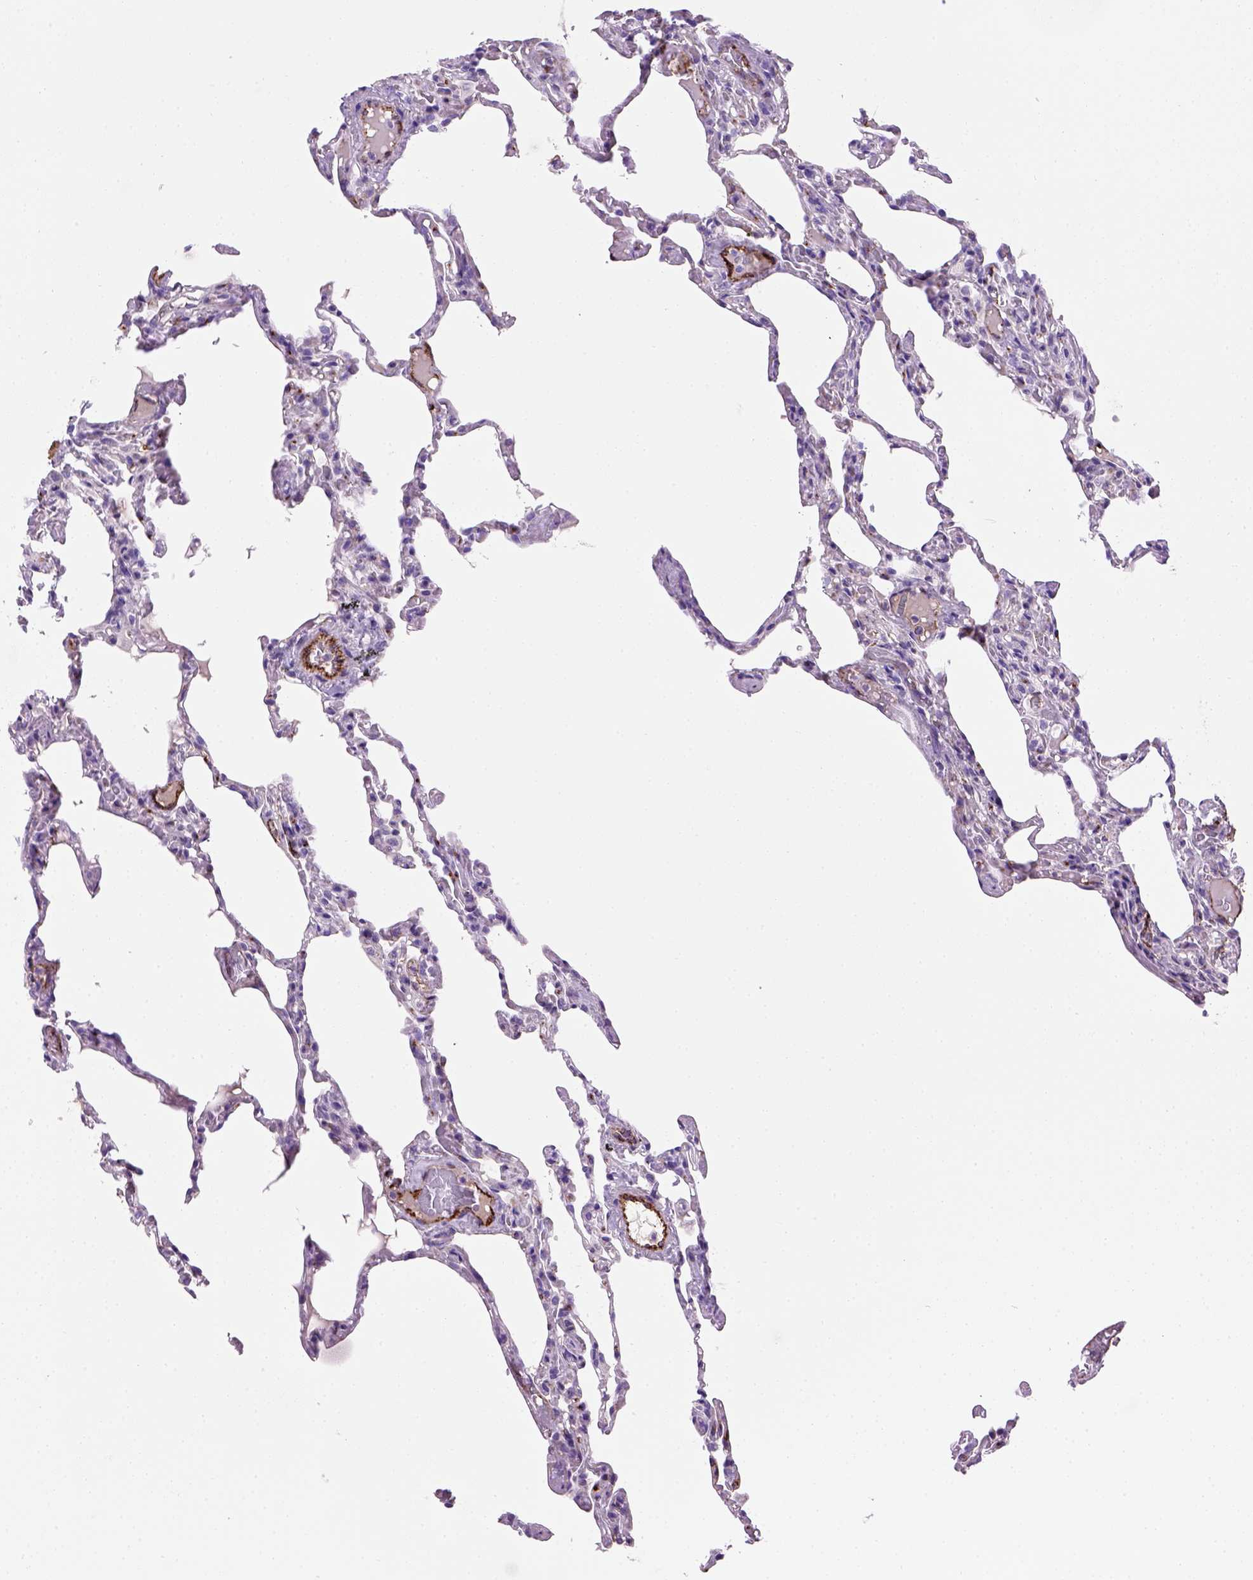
{"staining": {"intensity": "negative", "quantity": "none", "location": "none"}, "tissue": "lung", "cell_type": "Alveolar cells", "image_type": "normal", "snomed": [{"axis": "morphology", "description": "Normal tissue, NOS"}, {"axis": "topography", "description": "Lung"}], "caption": "Lung was stained to show a protein in brown. There is no significant staining in alveolar cells. The staining is performed using DAB brown chromogen with nuclei counter-stained in using hematoxylin.", "gene": "VWF", "patient": {"sex": "female", "age": 43}}